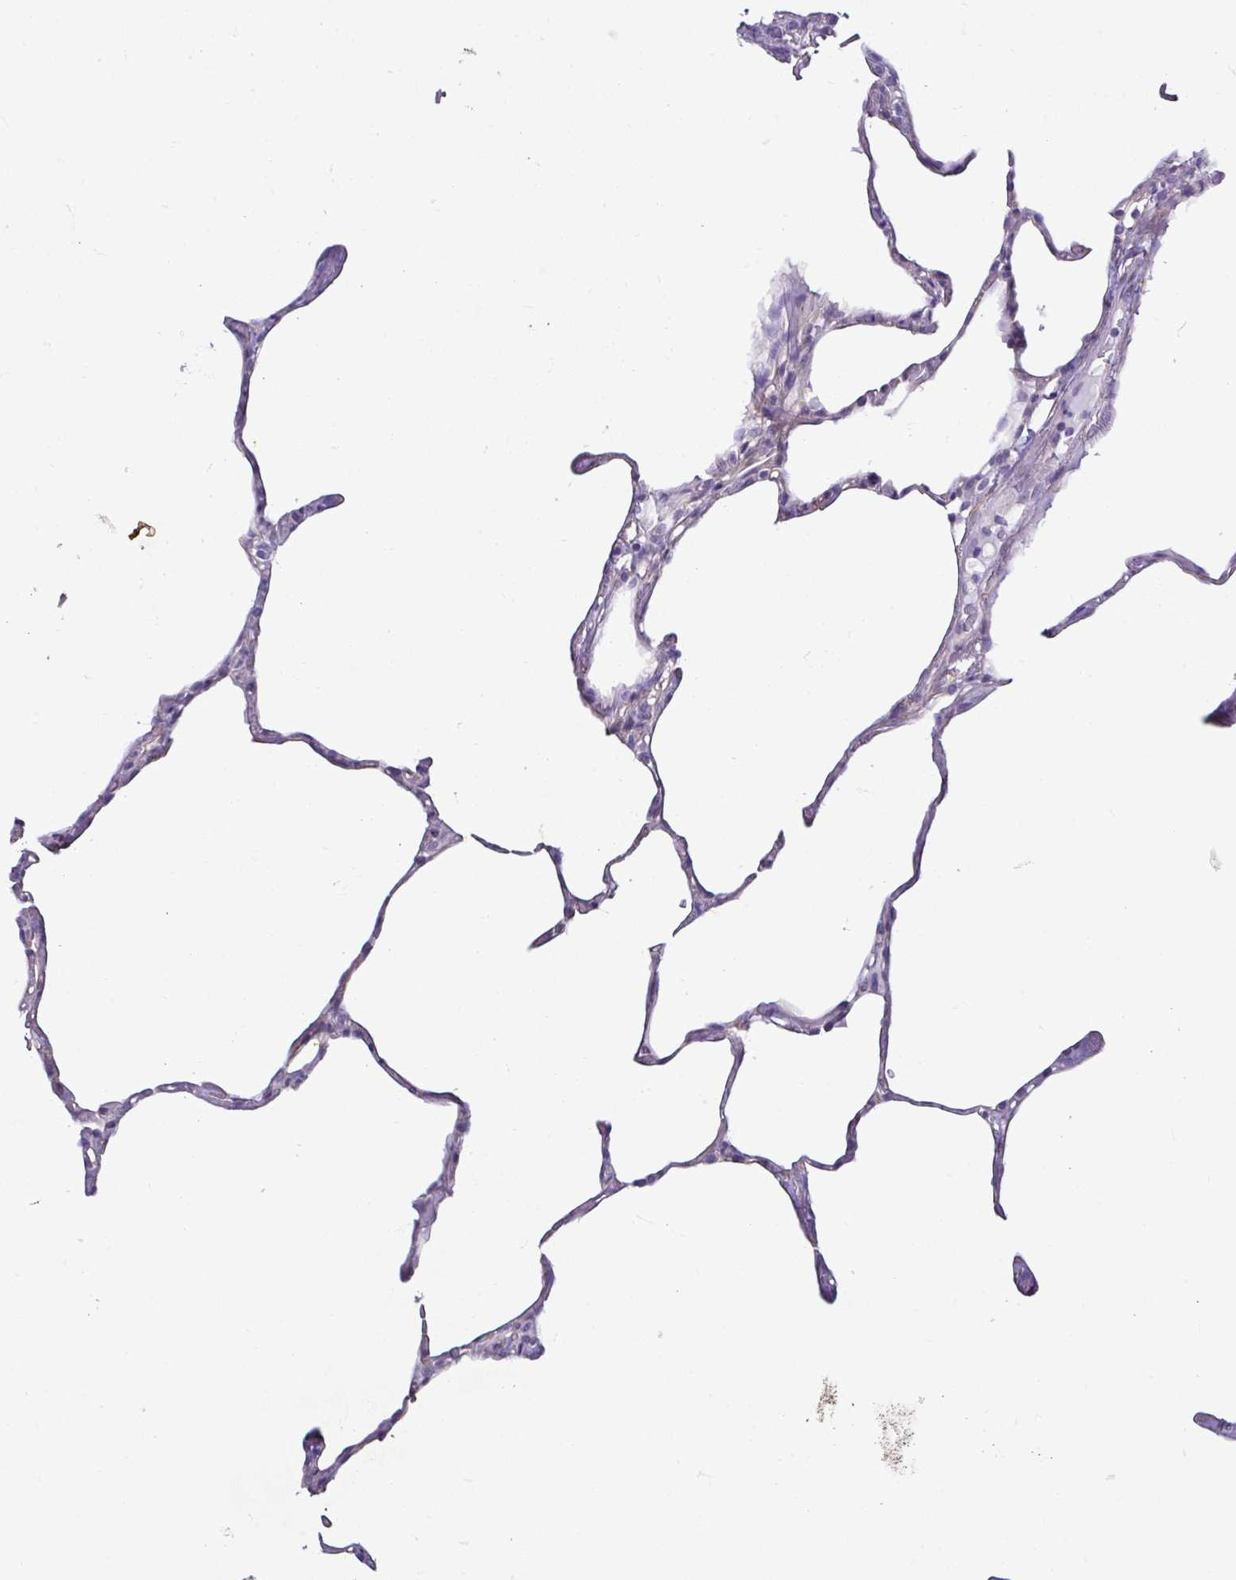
{"staining": {"intensity": "negative", "quantity": "none", "location": "none"}, "tissue": "lung", "cell_type": "Alveolar cells", "image_type": "normal", "snomed": [{"axis": "morphology", "description": "Normal tissue, NOS"}, {"axis": "topography", "description": "Lung"}], "caption": "Immunohistochemistry histopathology image of normal lung stained for a protein (brown), which exhibits no staining in alveolar cells.", "gene": "CASP14", "patient": {"sex": "male", "age": 65}}